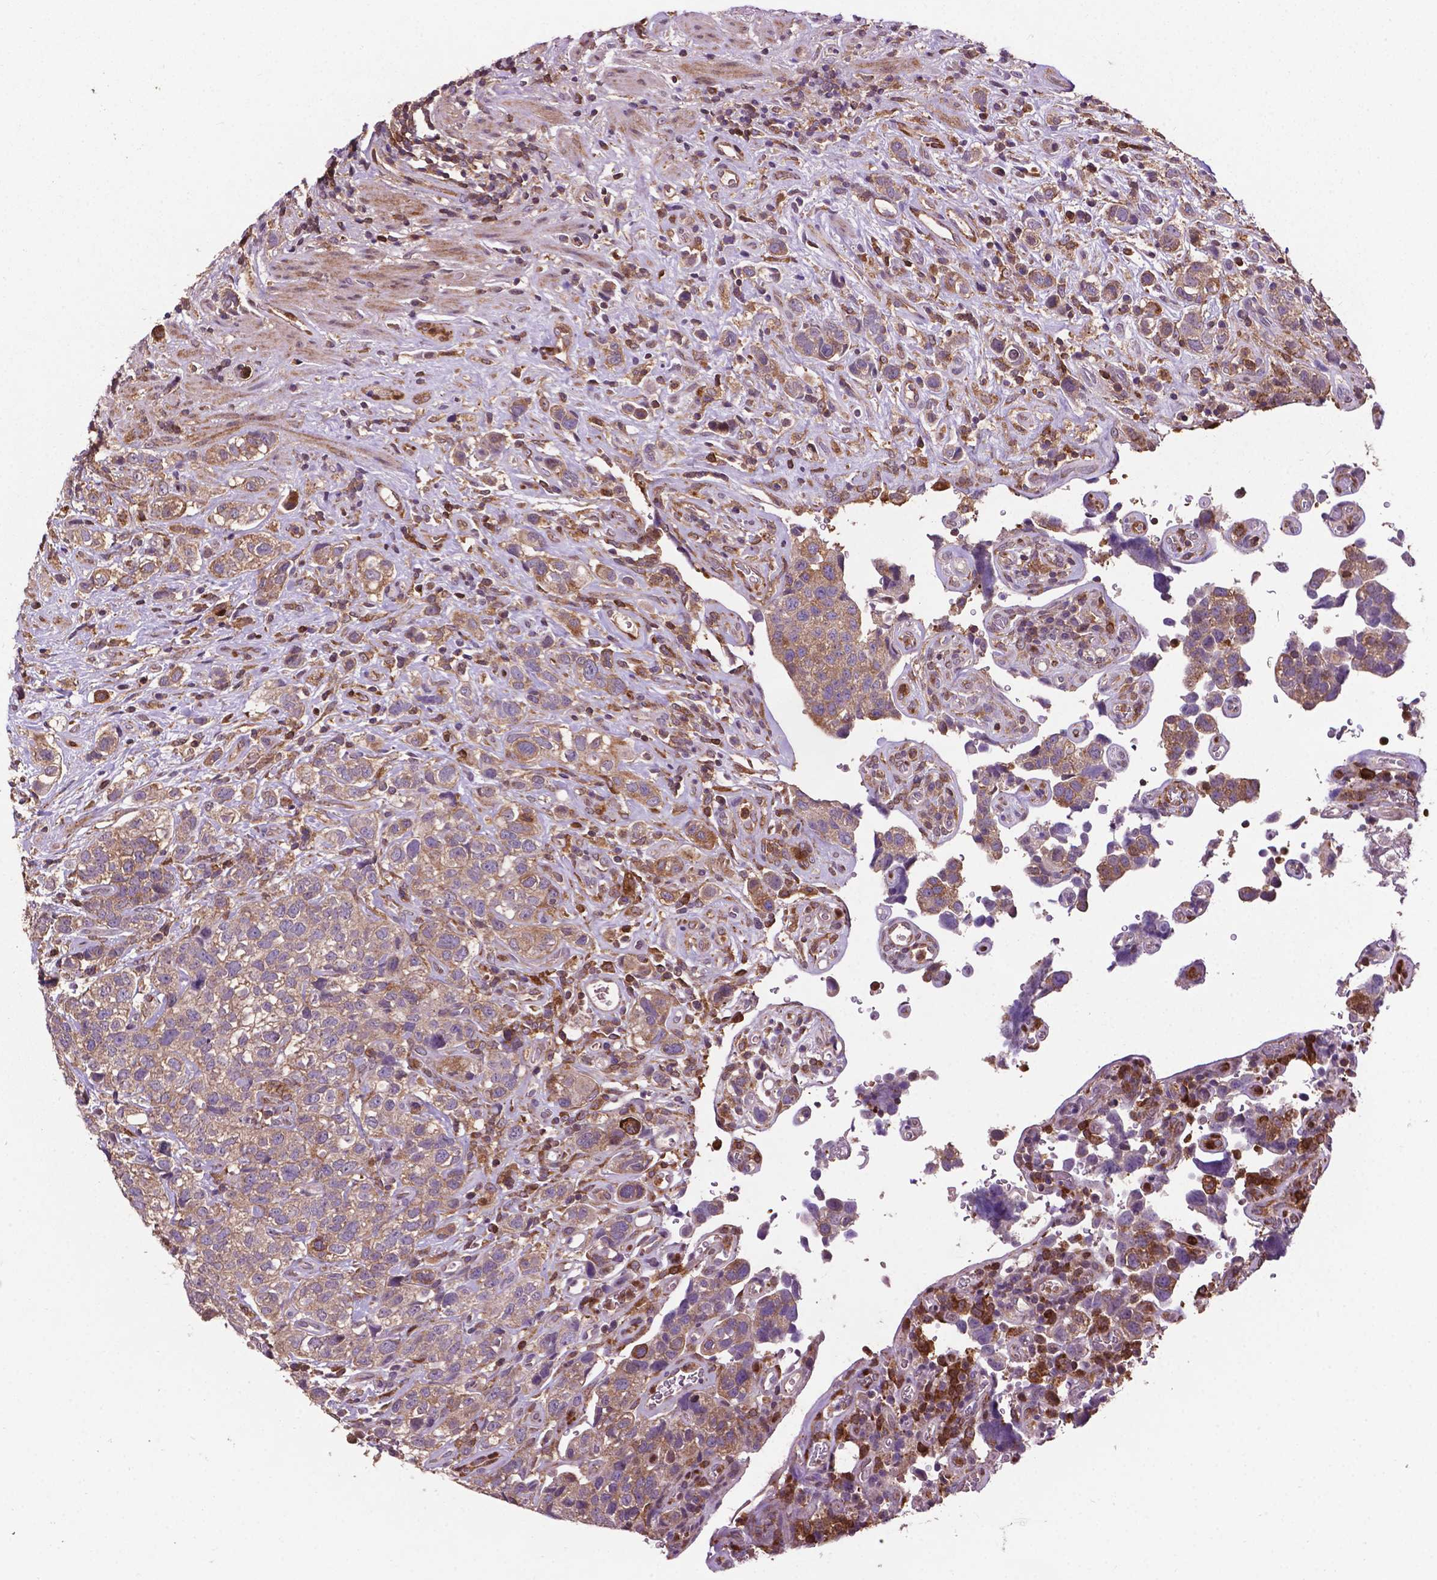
{"staining": {"intensity": "weak", "quantity": "25%-75%", "location": "cytoplasmic/membranous"}, "tissue": "urothelial cancer", "cell_type": "Tumor cells", "image_type": "cancer", "snomed": [{"axis": "morphology", "description": "Urothelial carcinoma, High grade"}, {"axis": "topography", "description": "Urinary bladder"}], "caption": "Protein expression analysis of urothelial cancer demonstrates weak cytoplasmic/membranous expression in approximately 25%-75% of tumor cells.", "gene": "SMAD3", "patient": {"sex": "female", "age": 58}}